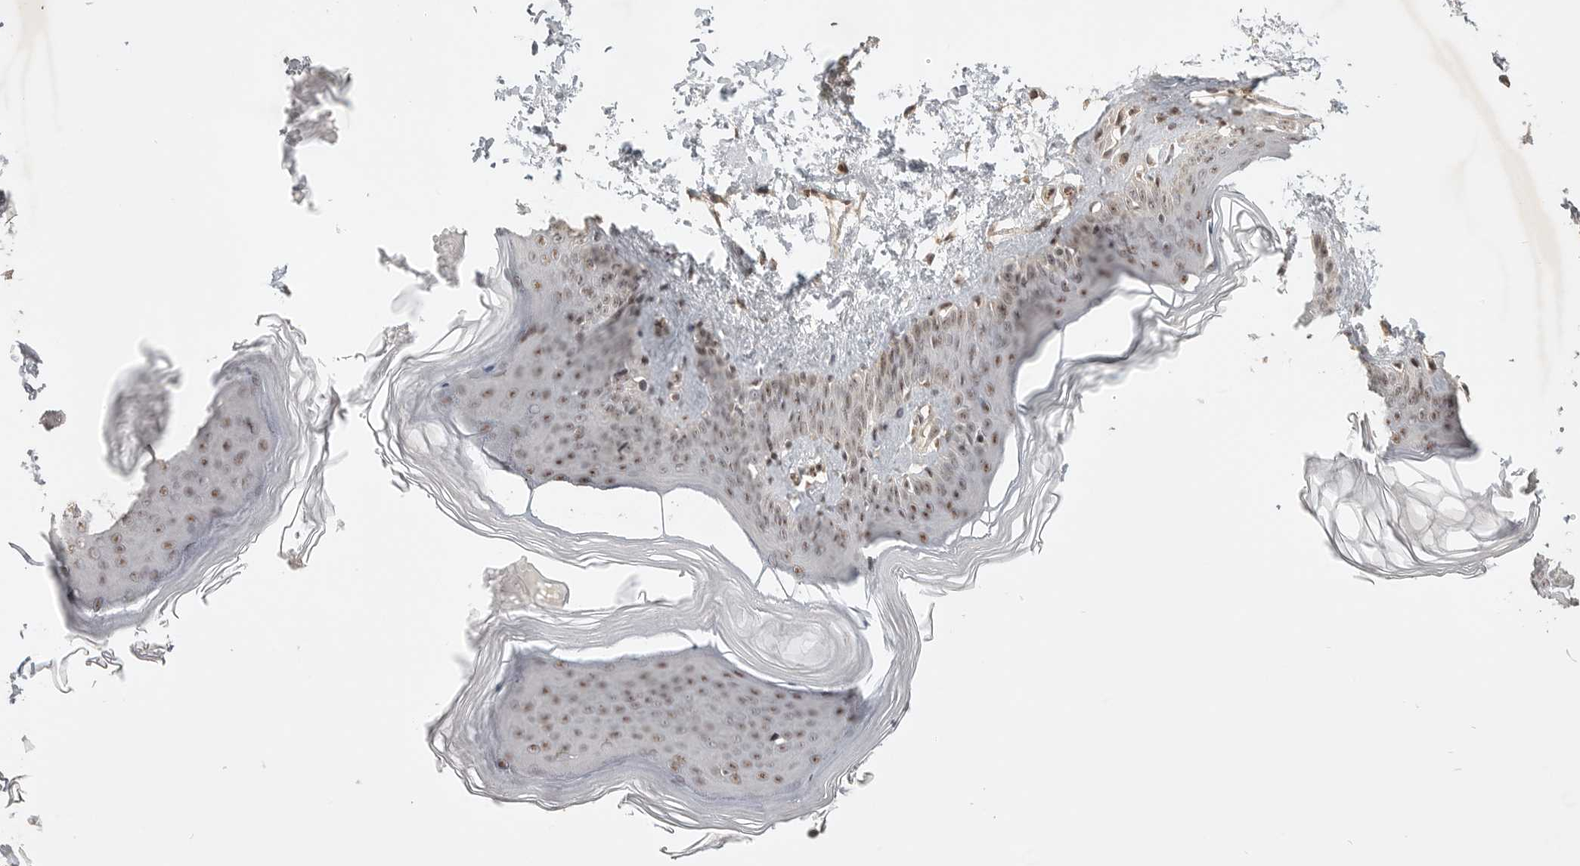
{"staining": {"intensity": "moderate", "quantity": "25%-75%", "location": "nuclear"}, "tissue": "skin", "cell_type": "Fibroblasts", "image_type": "normal", "snomed": [{"axis": "morphology", "description": "Normal tissue, NOS"}, {"axis": "topography", "description": "Skin"}], "caption": "A brown stain highlights moderate nuclear expression of a protein in fibroblasts of unremarkable skin. (IHC, brightfield microscopy, high magnification).", "gene": "POMP", "patient": {"sex": "female", "age": 27}}